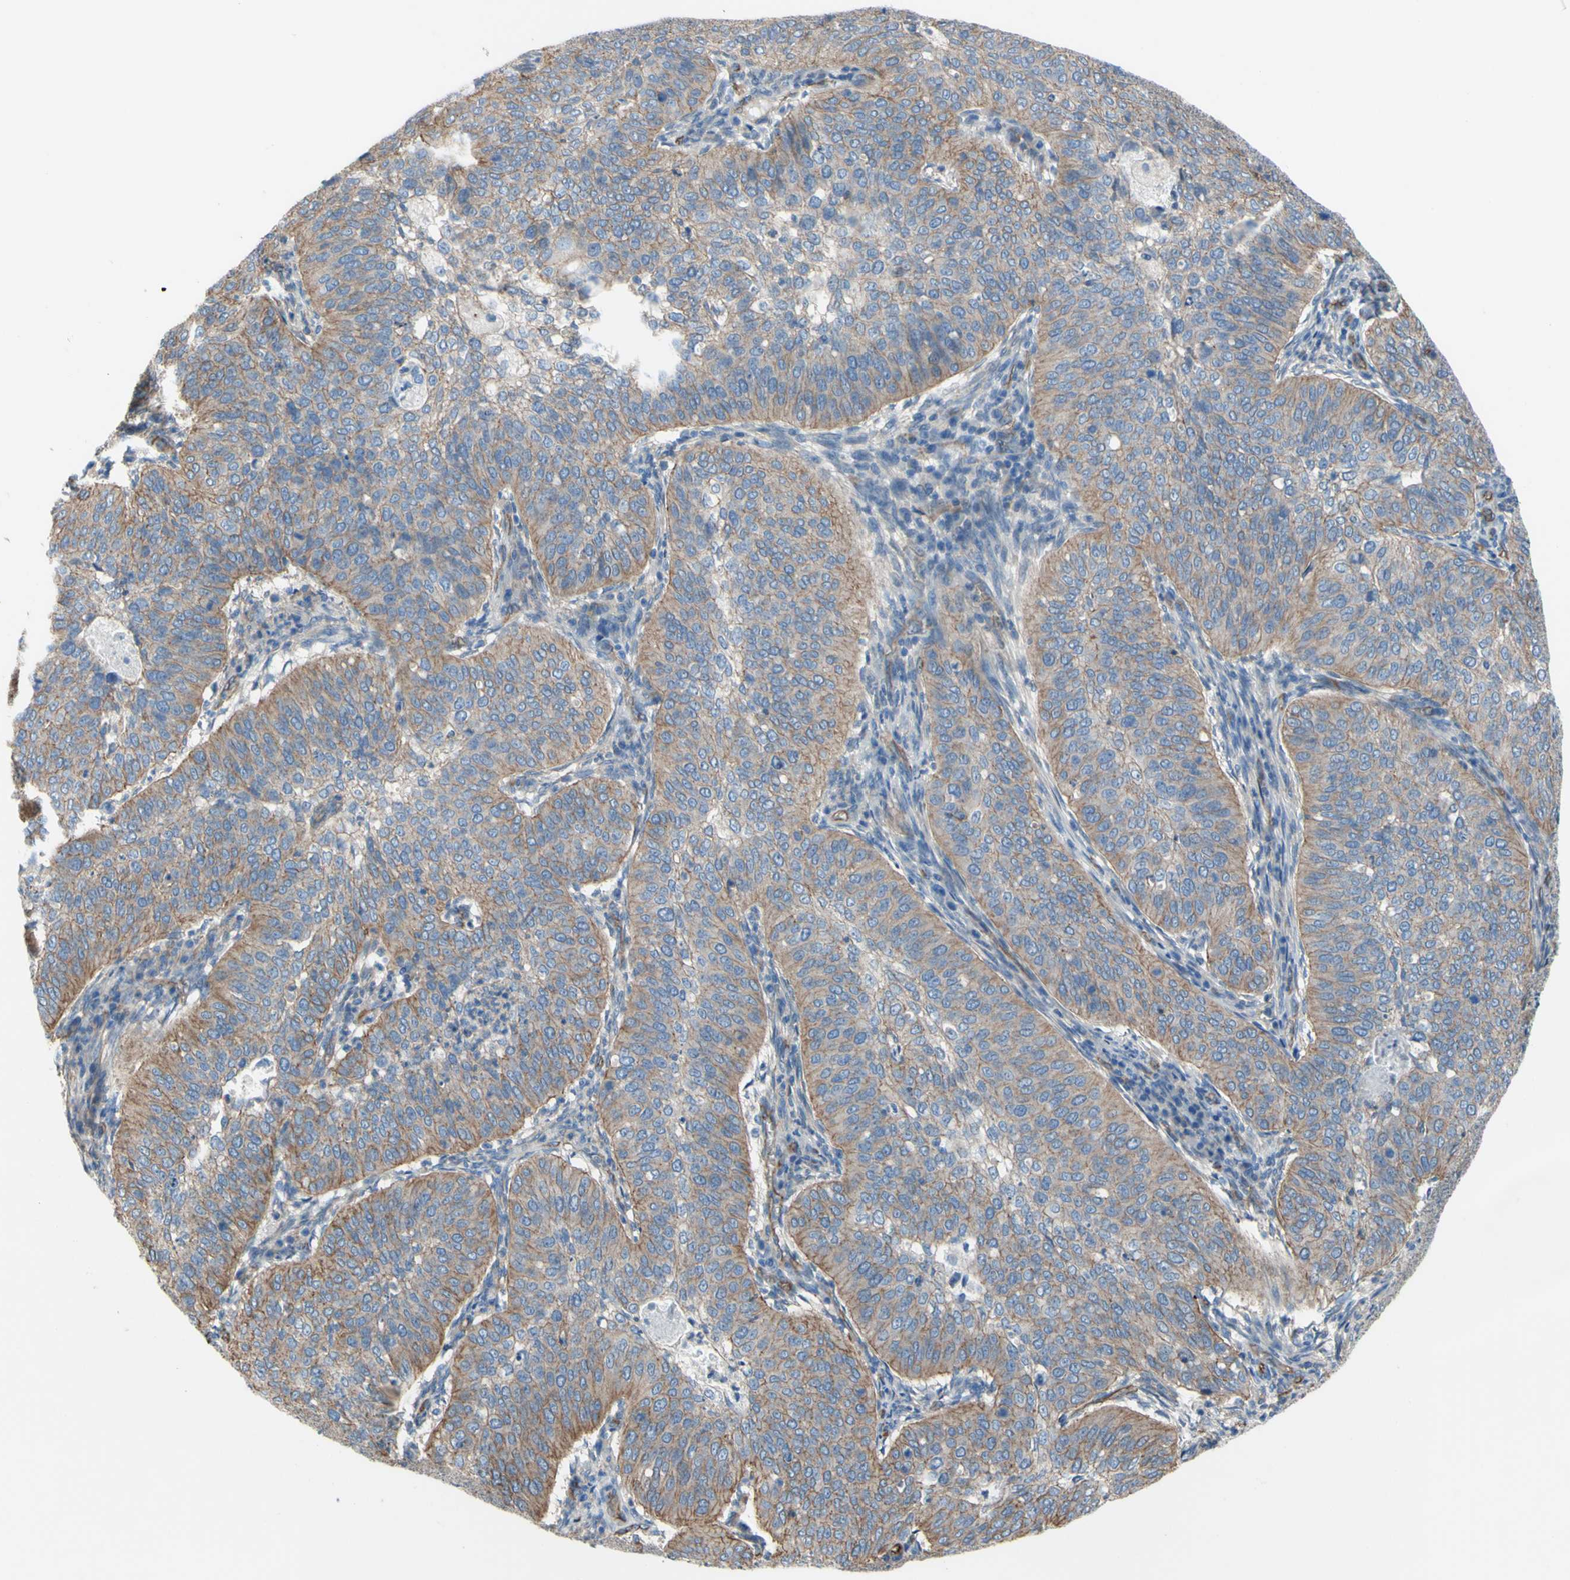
{"staining": {"intensity": "moderate", "quantity": ">75%", "location": "cytoplasmic/membranous"}, "tissue": "cervical cancer", "cell_type": "Tumor cells", "image_type": "cancer", "snomed": [{"axis": "morphology", "description": "Normal tissue, NOS"}, {"axis": "morphology", "description": "Squamous cell carcinoma, NOS"}, {"axis": "topography", "description": "Cervix"}], "caption": "Immunohistochemistry photomicrograph of neoplastic tissue: squamous cell carcinoma (cervical) stained using immunohistochemistry (IHC) reveals medium levels of moderate protein expression localized specifically in the cytoplasmic/membranous of tumor cells, appearing as a cytoplasmic/membranous brown color.", "gene": "TPBG", "patient": {"sex": "female", "age": 39}}